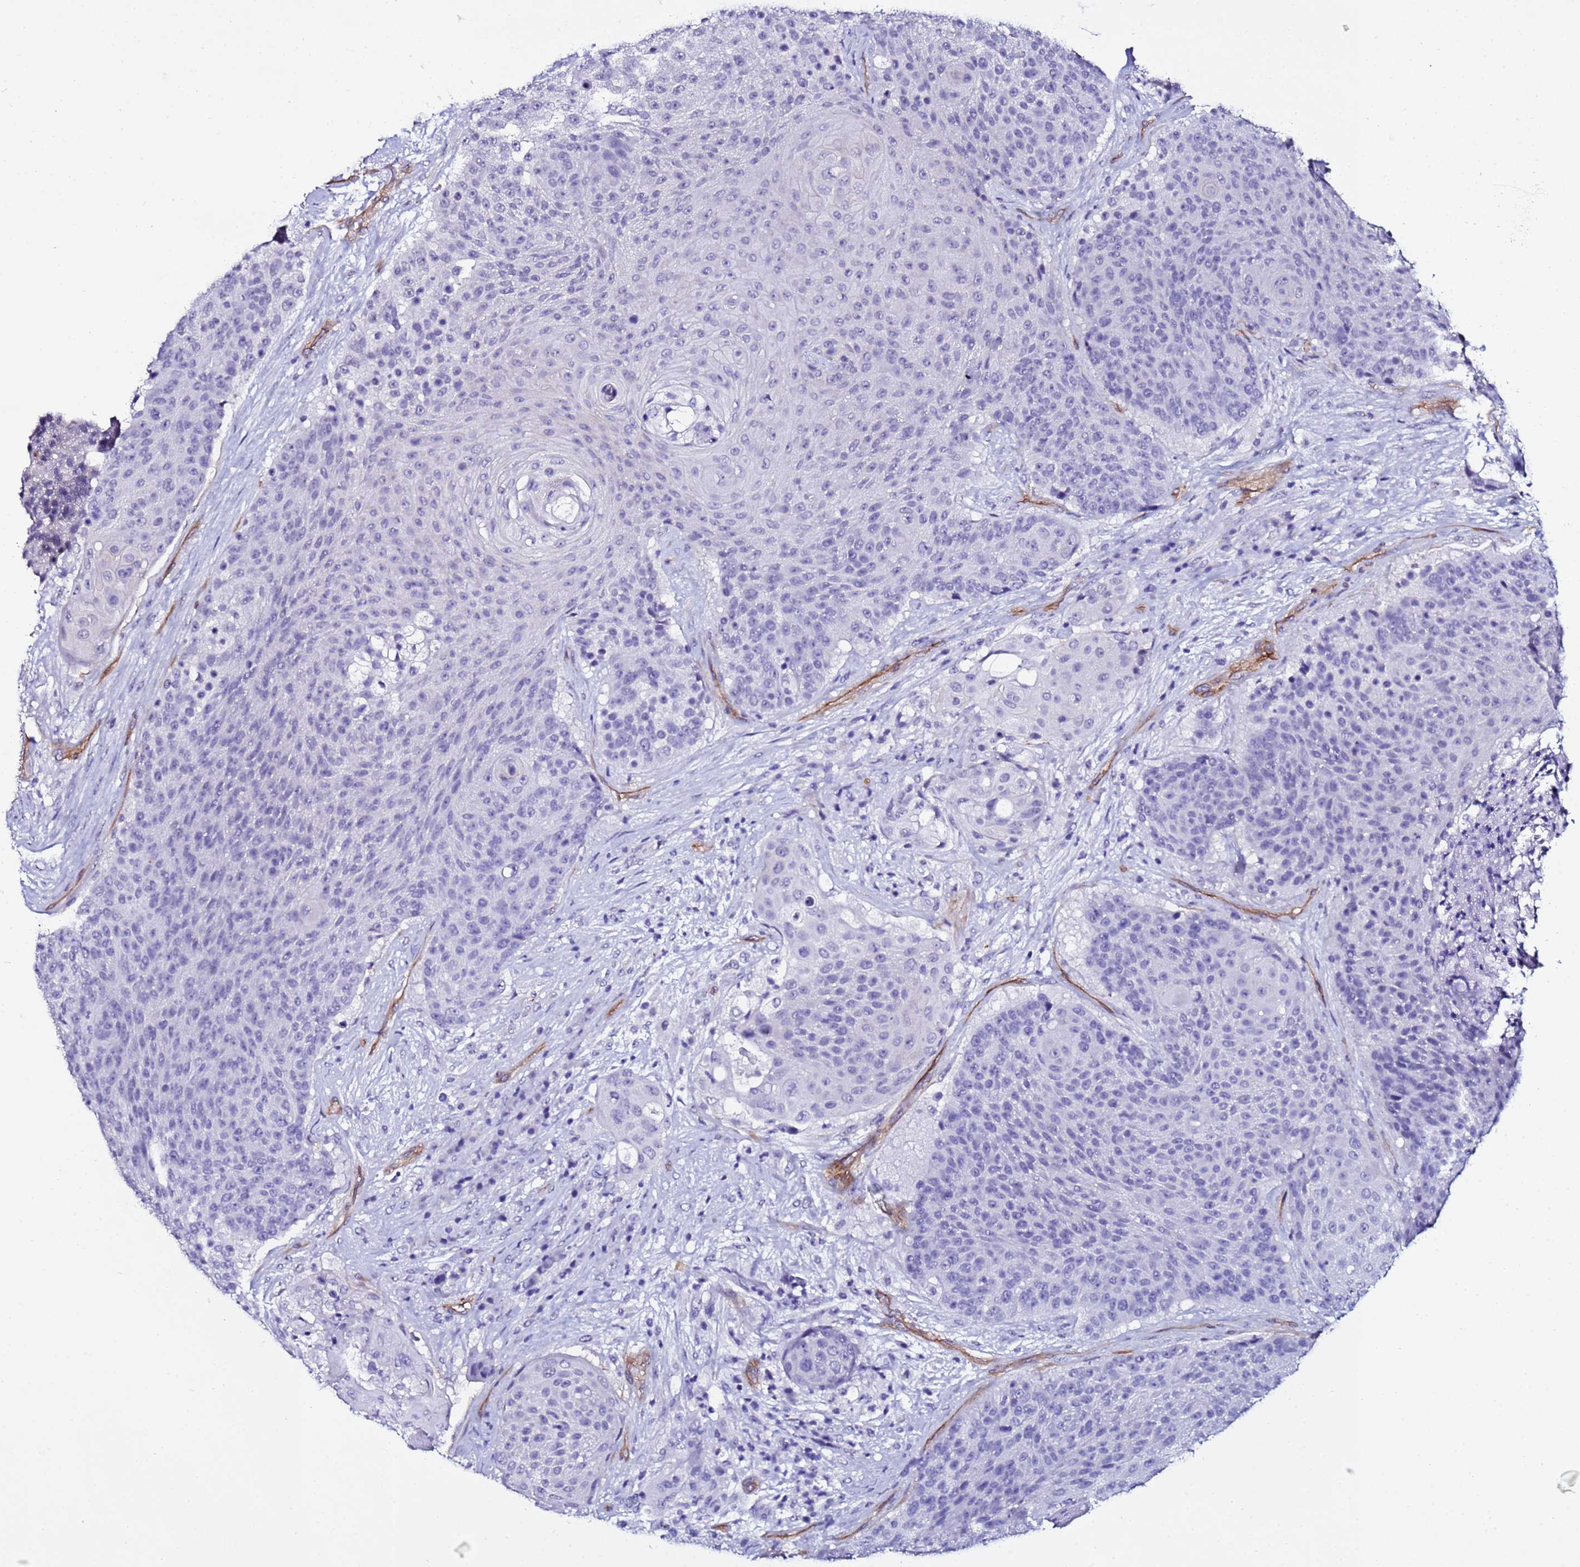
{"staining": {"intensity": "negative", "quantity": "none", "location": "none"}, "tissue": "urothelial cancer", "cell_type": "Tumor cells", "image_type": "cancer", "snomed": [{"axis": "morphology", "description": "Urothelial carcinoma, High grade"}, {"axis": "topography", "description": "Urinary bladder"}], "caption": "DAB immunohistochemical staining of human urothelial carcinoma (high-grade) exhibits no significant expression in tumor cells.", "gene": "DEFB104A", "patient": {"sex": "female", "age": 63}}